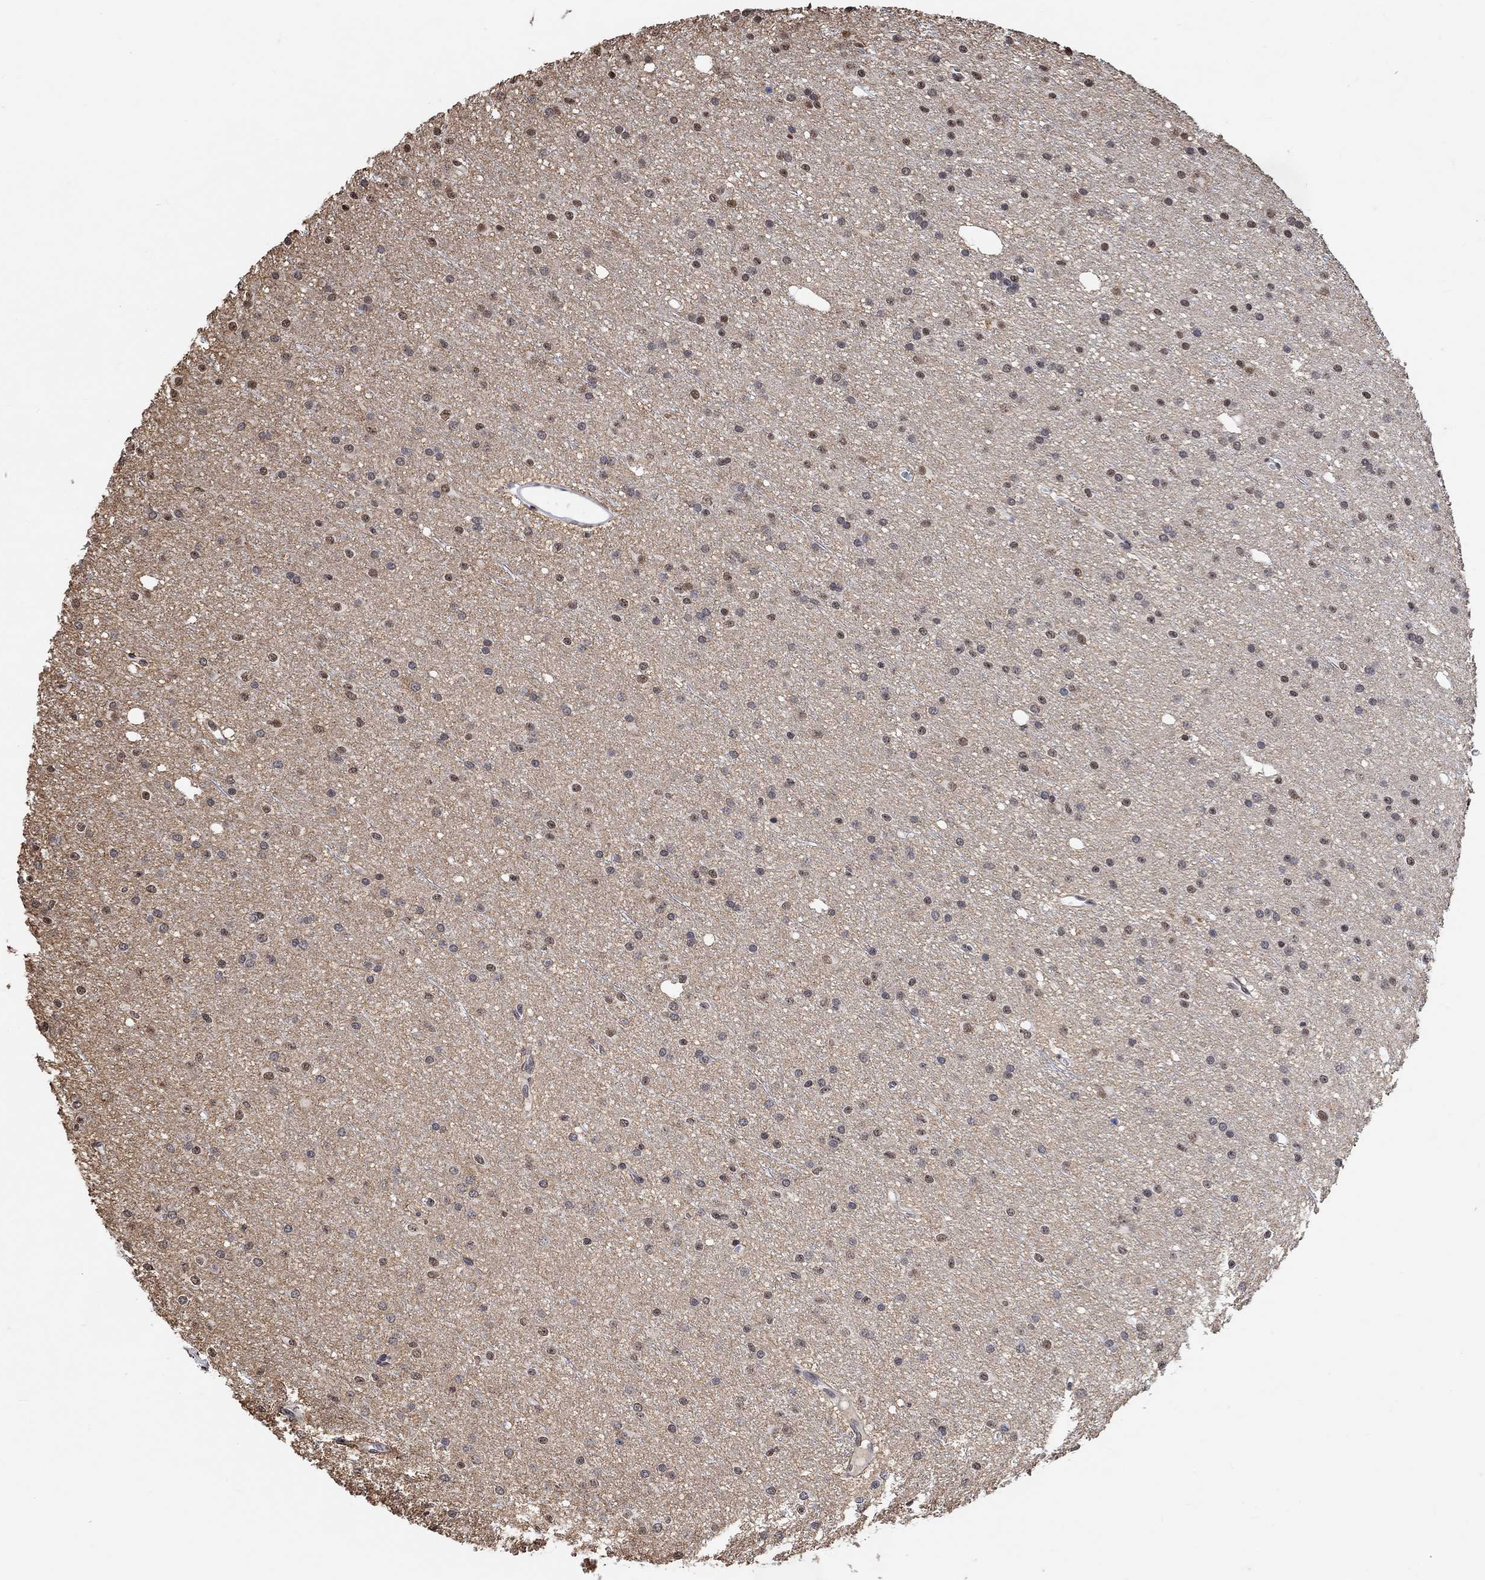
{"staining": {"intensity": "moderate", "quantity": "<25%", "location": "nuclear"}, "tissue": "glioma", "cell_type": "Tumor cells", "image_type": "cancer", "snomed": [{"axis": "morphology", "description": "Glioma, malignant, Low grade"}, {"axis": "topography", "description": "Brain"}], "caption": "Glioma stained with a brown dye displays moderate nuclear positive positivity in approximately <25% of tumor cells.", "gene": "USP39", "patient": {"sex": "male", "age": 27}}